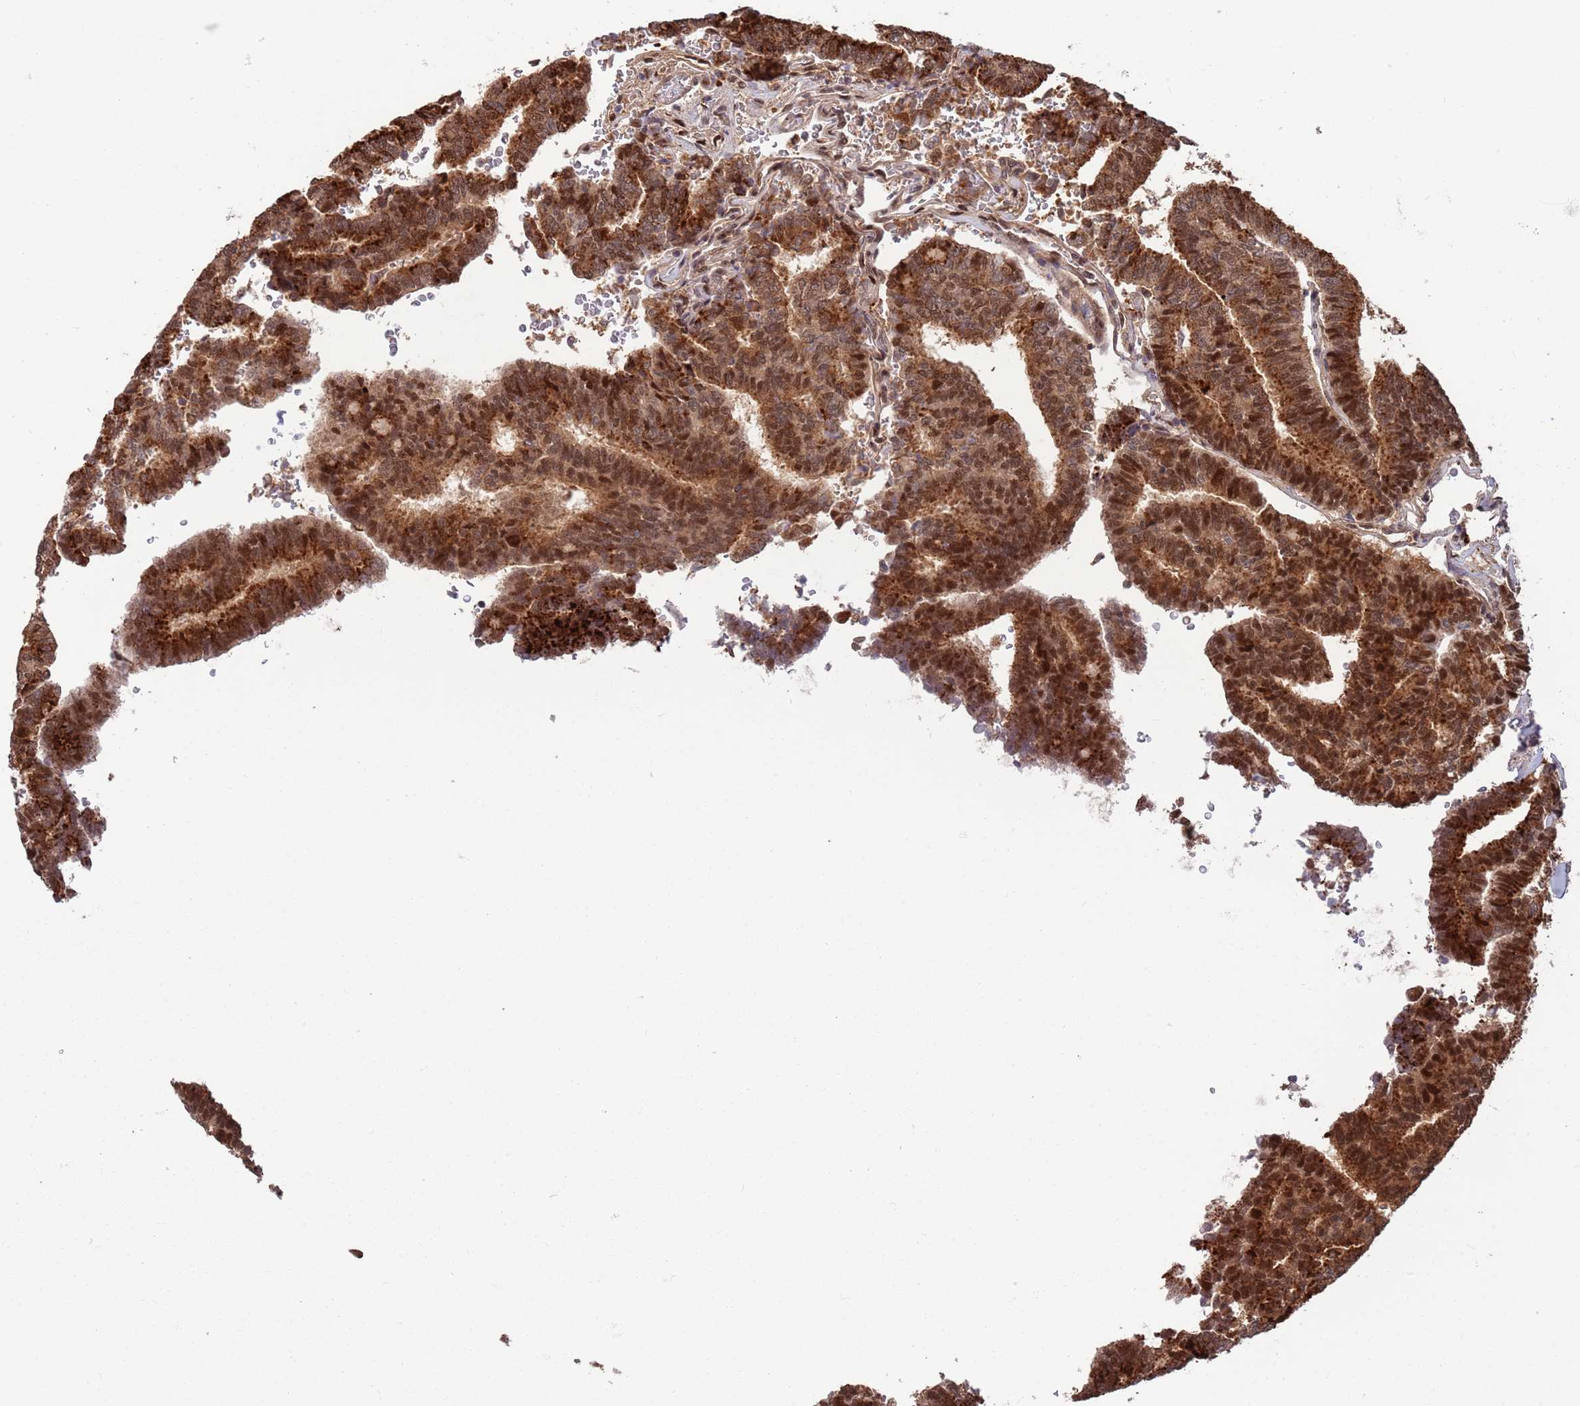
{"staining": {"intensity": "strong", "quantity": ">75%", "location": "cytoplasmic/membranous,nuclear"}, "tissue": "thyroid cancer", "cell_type": "Tumor cells", "image_type": "cancer", "snomed": [{"axis": "morphology", "description": "Papillary adenocarcinoma, NOS"}, {"axis": "topography", "description": "Thyroid gland"}], "caption": "The immunohistochemical stain shows strong cytoplasmic/membranous and nuclear staining in tumor cells of thyroid cancer tissue.", "gene": "SALL1", "patient": {"sex": "female", "age": 35}}